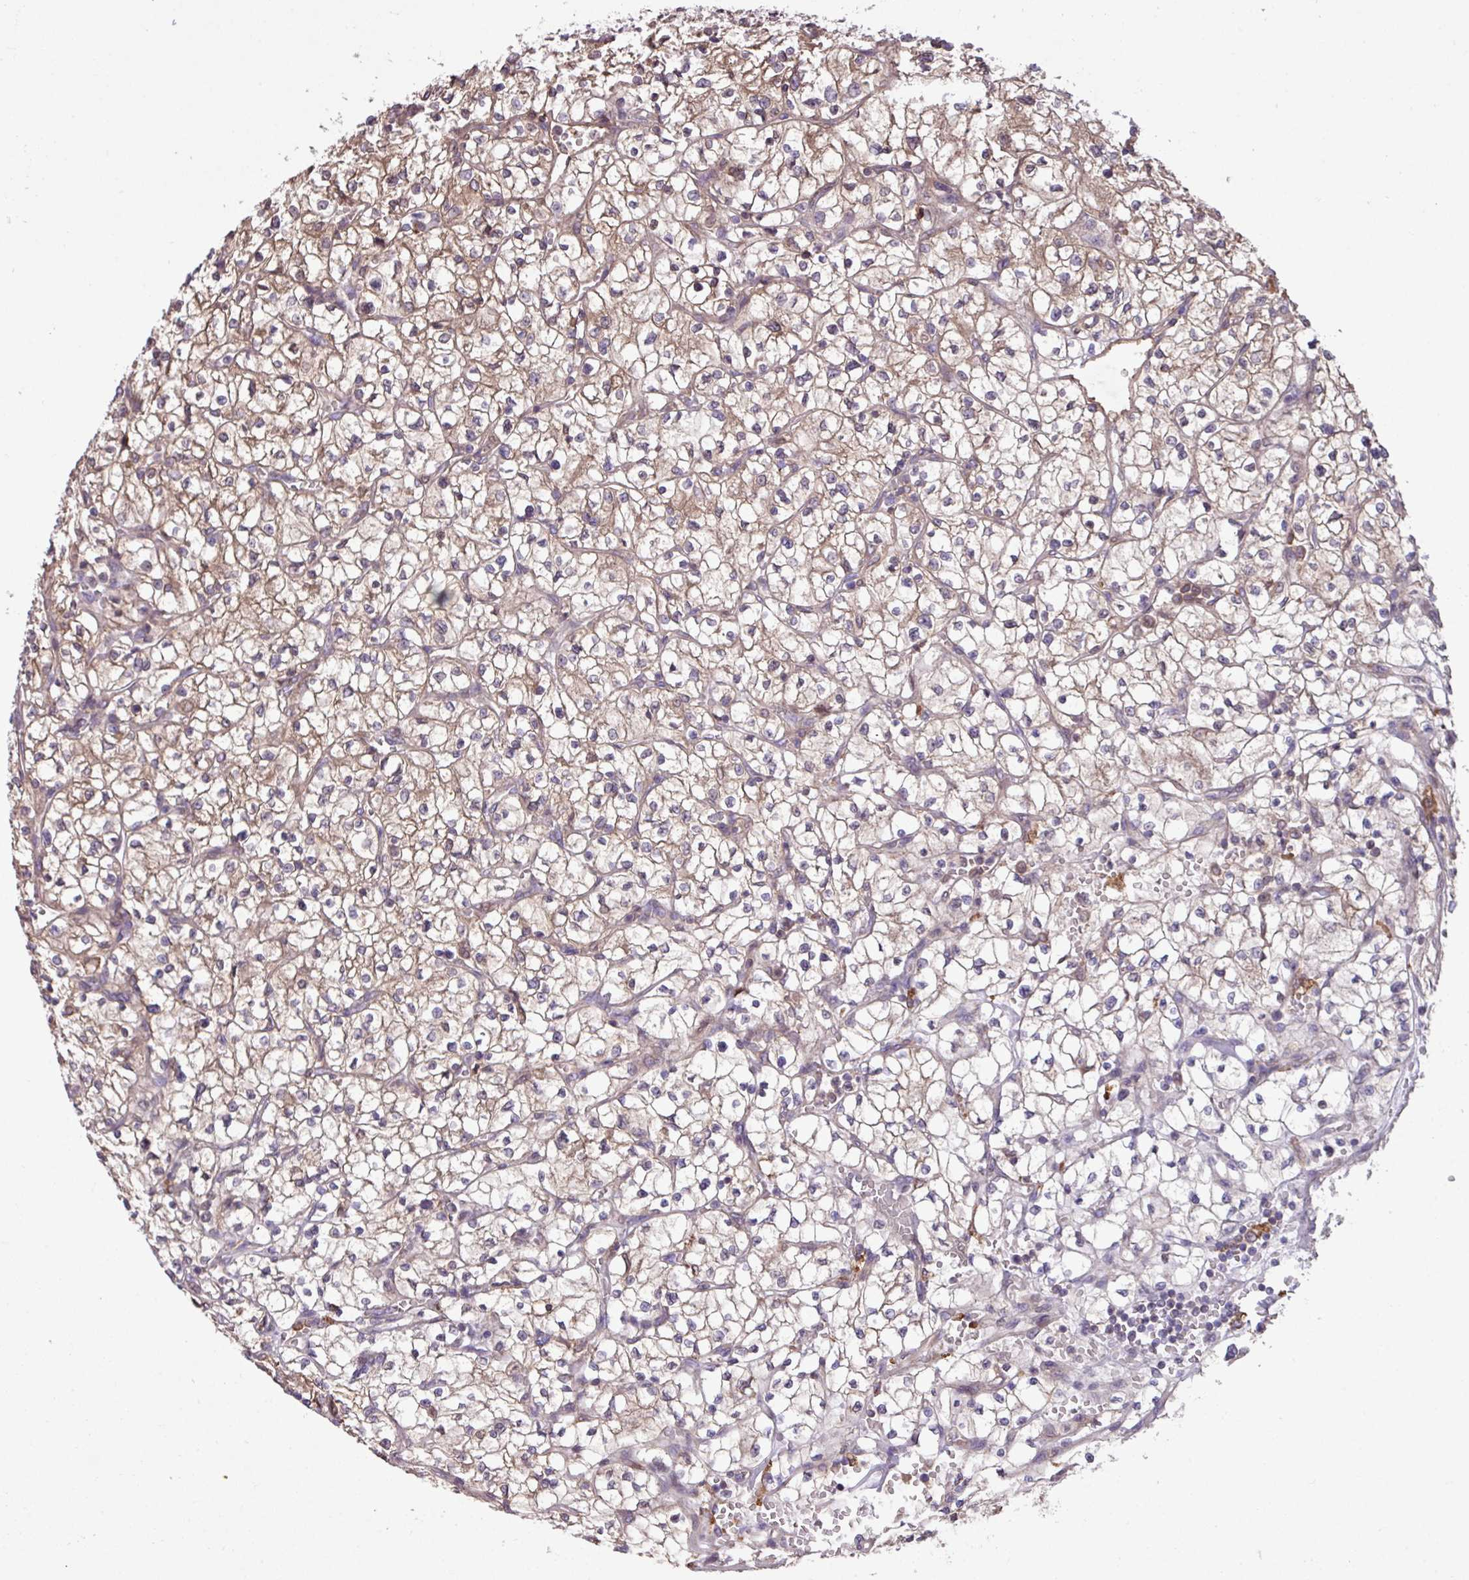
{"staining": {"intensity": "weak", "quantity": ">75%", "location": "cytoplasmic/membranous"}, "tissue": "renal cancer", "cell_type": "Tumor cells", "image_type": "cancer", "snomed": [{"axis": "morphology", "description": "Adenocarcinoma, NOS"}, {"axis": "topography", "description": "Kidney"}], "caption": "This is a photomicrograph of immunohistochemistry staining of renal adenocarcinoma, which shows weak expression in the cytoplasmic/membranous of tumor cells.", "gene": "ARHGEF25", "patient": {"sex": "female", "age": 64}}